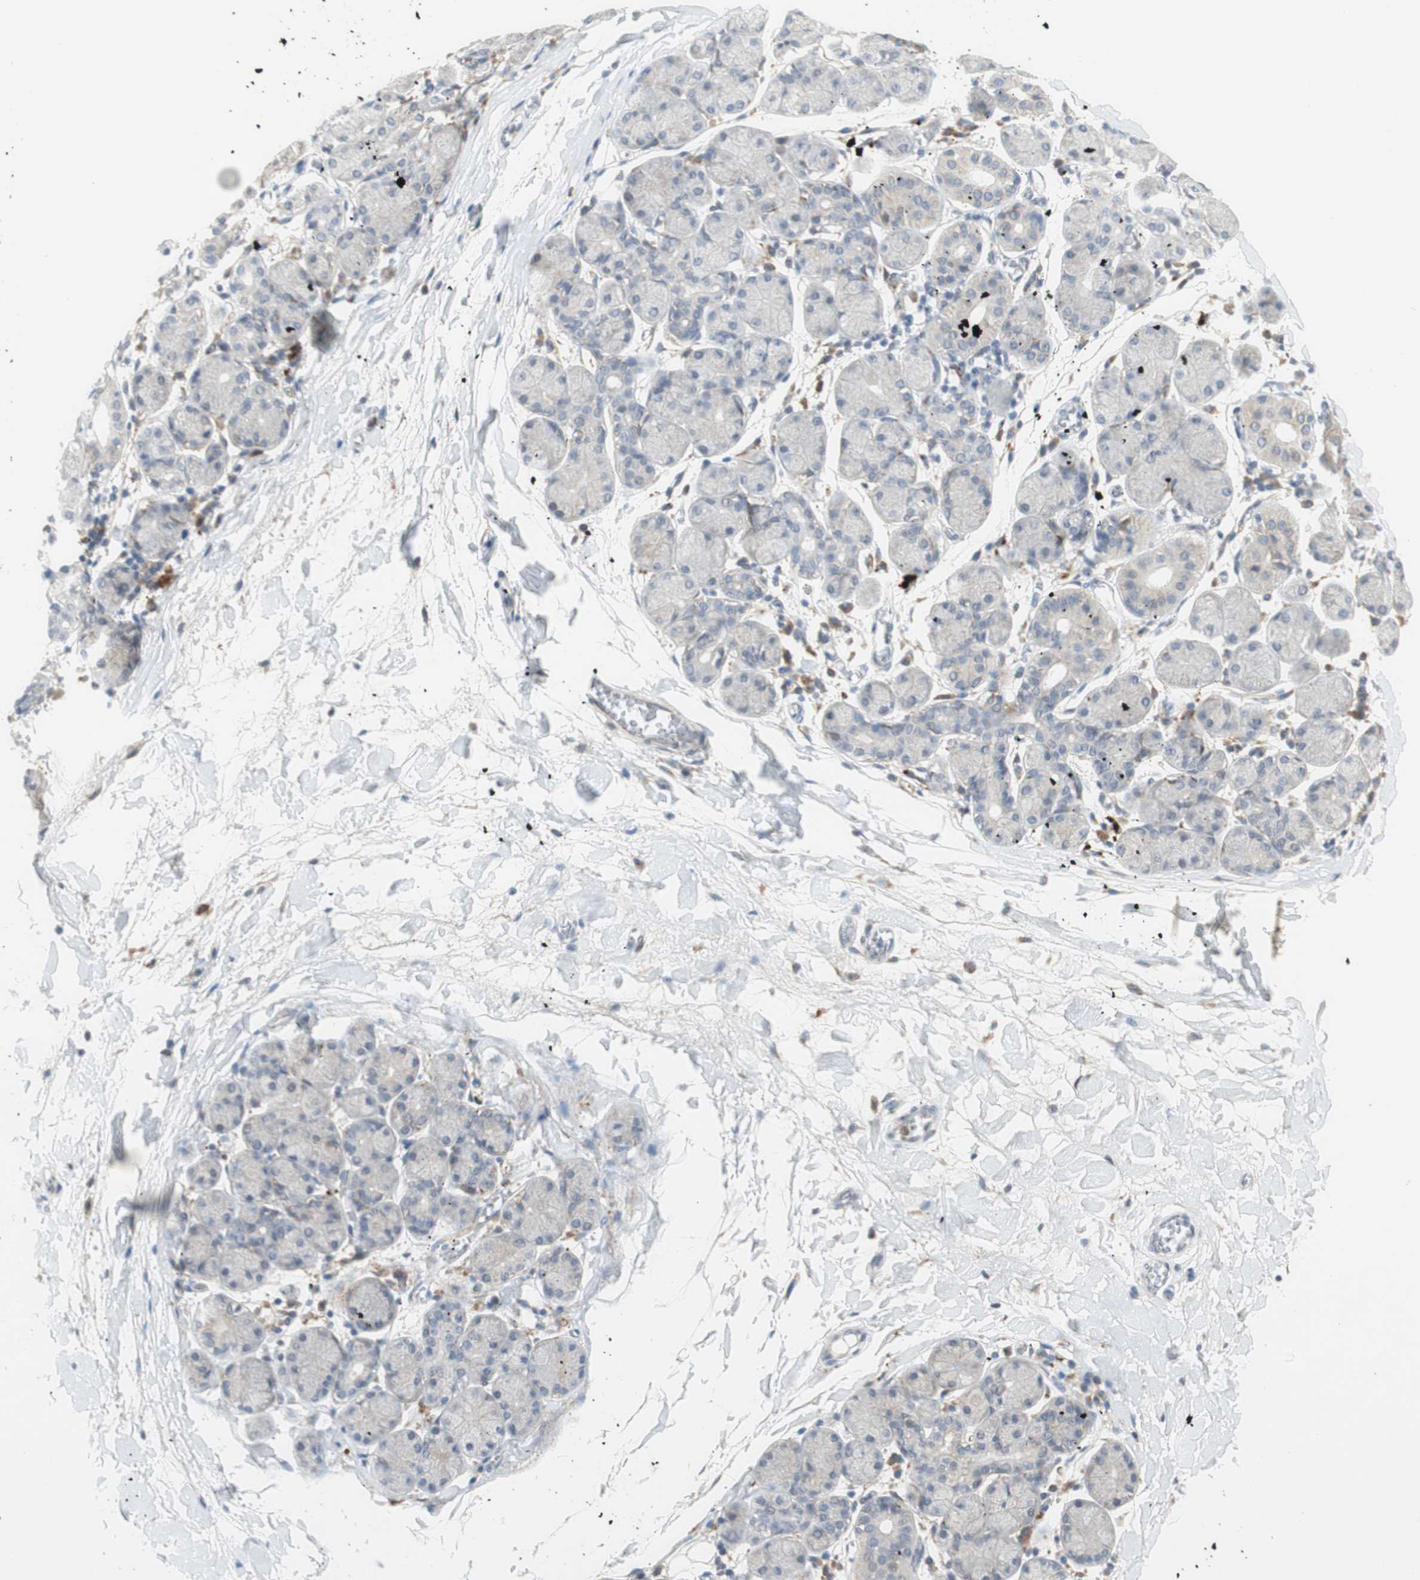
{"staining": {"intensity": "weak", "quantity": "<25%", "location": "cytoplasmic/membranous"}, "tissue": "salivary gland", "cell_type": "Glandular cells", "image_type": "normal", "snomed": [{"axis": "morphology", "description": "Normal tissue, NOS"}, {"axis": "topography", "description": "Salivary gland"}], "caption": "An IHC image of benign salivary gland is shown. There is no staining in glandular cells of salivary gland.", "gene": "GAPT", "patient": {"sex": "female", "age": 24}}